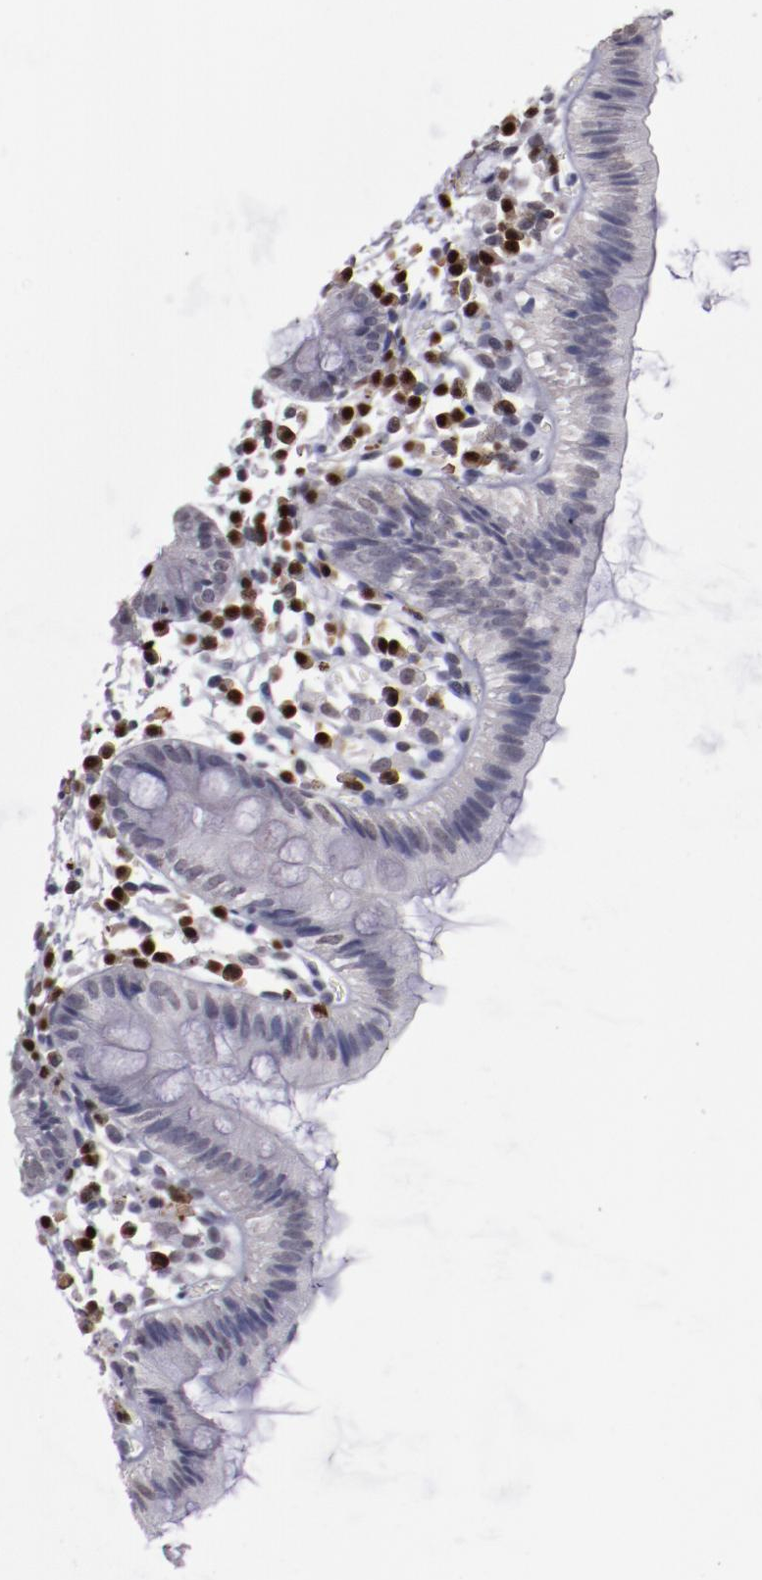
{"staining": {"intensity": "negative", "quantity": "none", "location": "none"}, "tissue": "colon", "cell_type": "Endothelial cells", "image_type": "normal", "snomed": [{"axis": "morphology", "description": "Normal tissue, NOS"}, {"axis": "topography", "description": "Colon"}], "caption": "High magnification brightfield microscopy of normal colon stained with DAB (brown) and counterstained with hematoxylin (blue): endothelial cells show no significant staining.", "gene": "IRF4", "patient": {"sex": "male", "age": 14}}